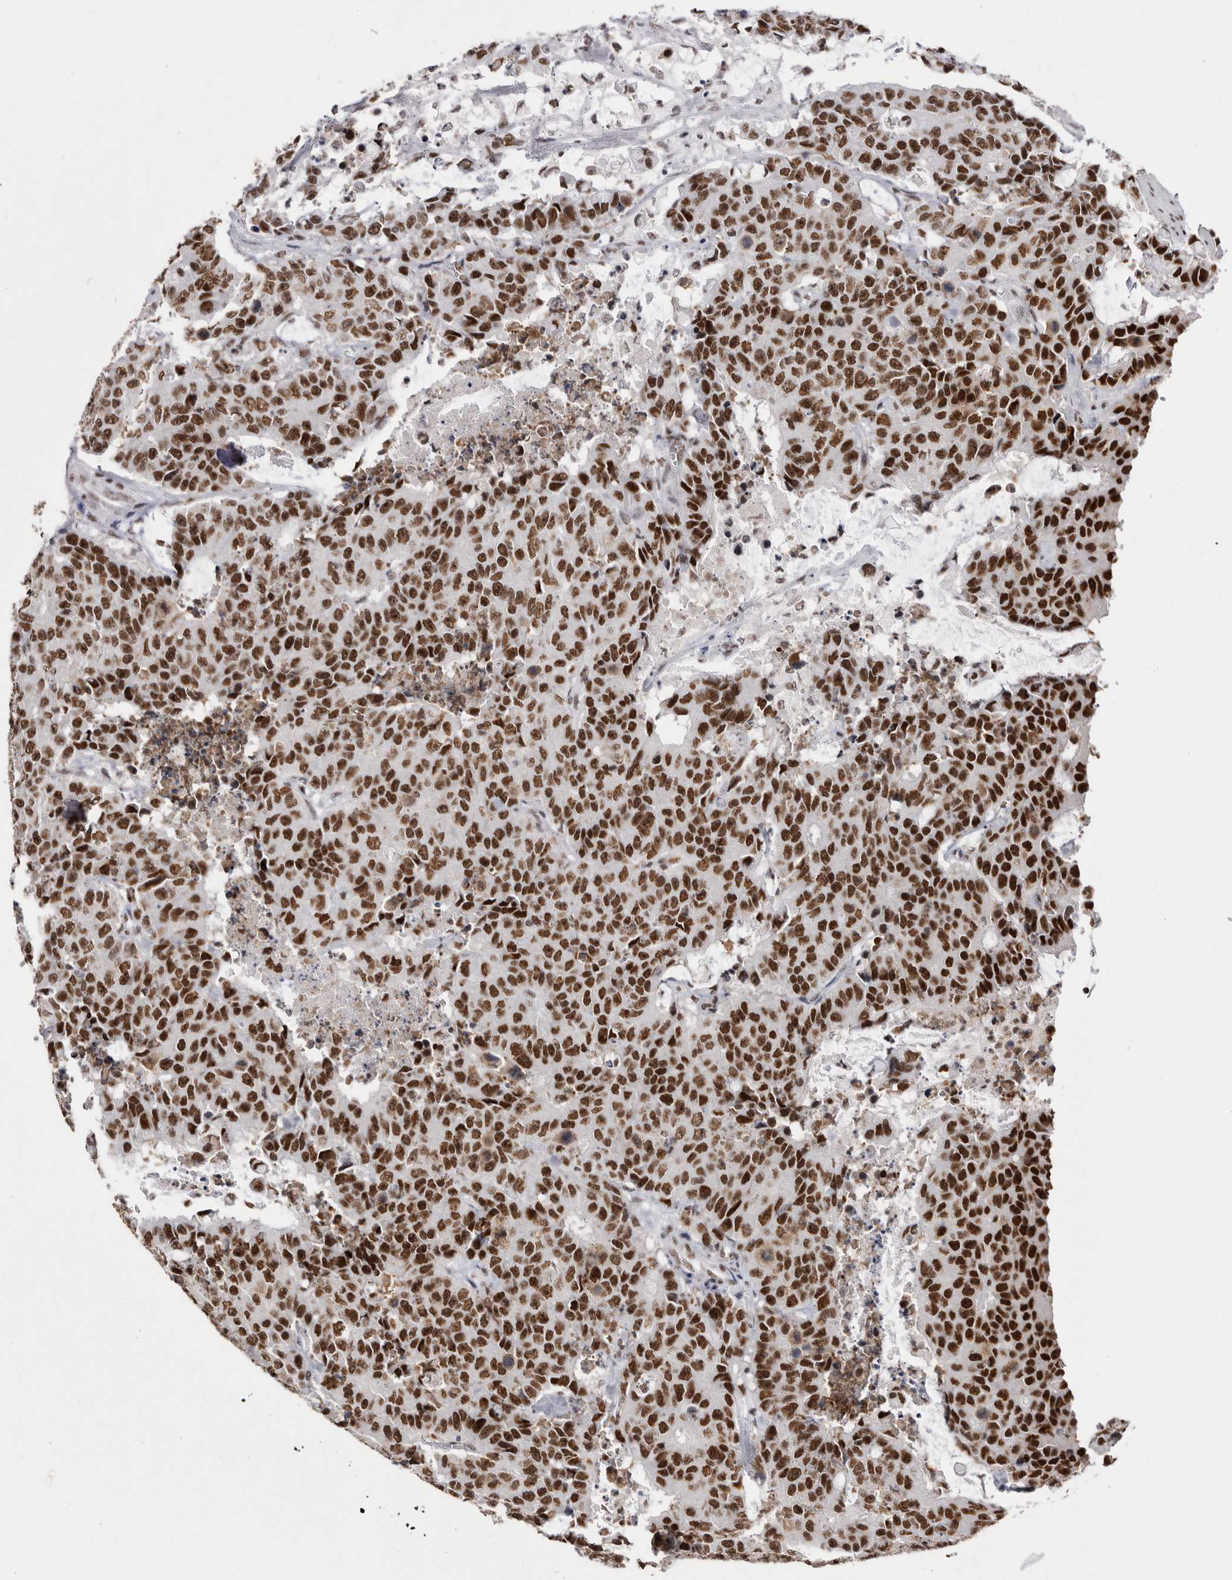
{"staining": {"intensity": "strong", "quantity": ">75%", "location": "nuclear"}, "tissue": "colorectal cancer", "cell_type": "Tumor cells", "image_type": "cancer", "snomed": [{"axis": "morphology", "description": "Adenocarcinoma, NOS"}, {"axis": "topography", "description": "Colon"}], "caption": "A high-resolution micrograph shows IHC staining of colorectal cancer (adenocarcinoma), which exhibits strong nuclear positivity in about >75% of tumor cells.", "gene": "SMC1A", "patient": {"sex": "female", "age": 86}}